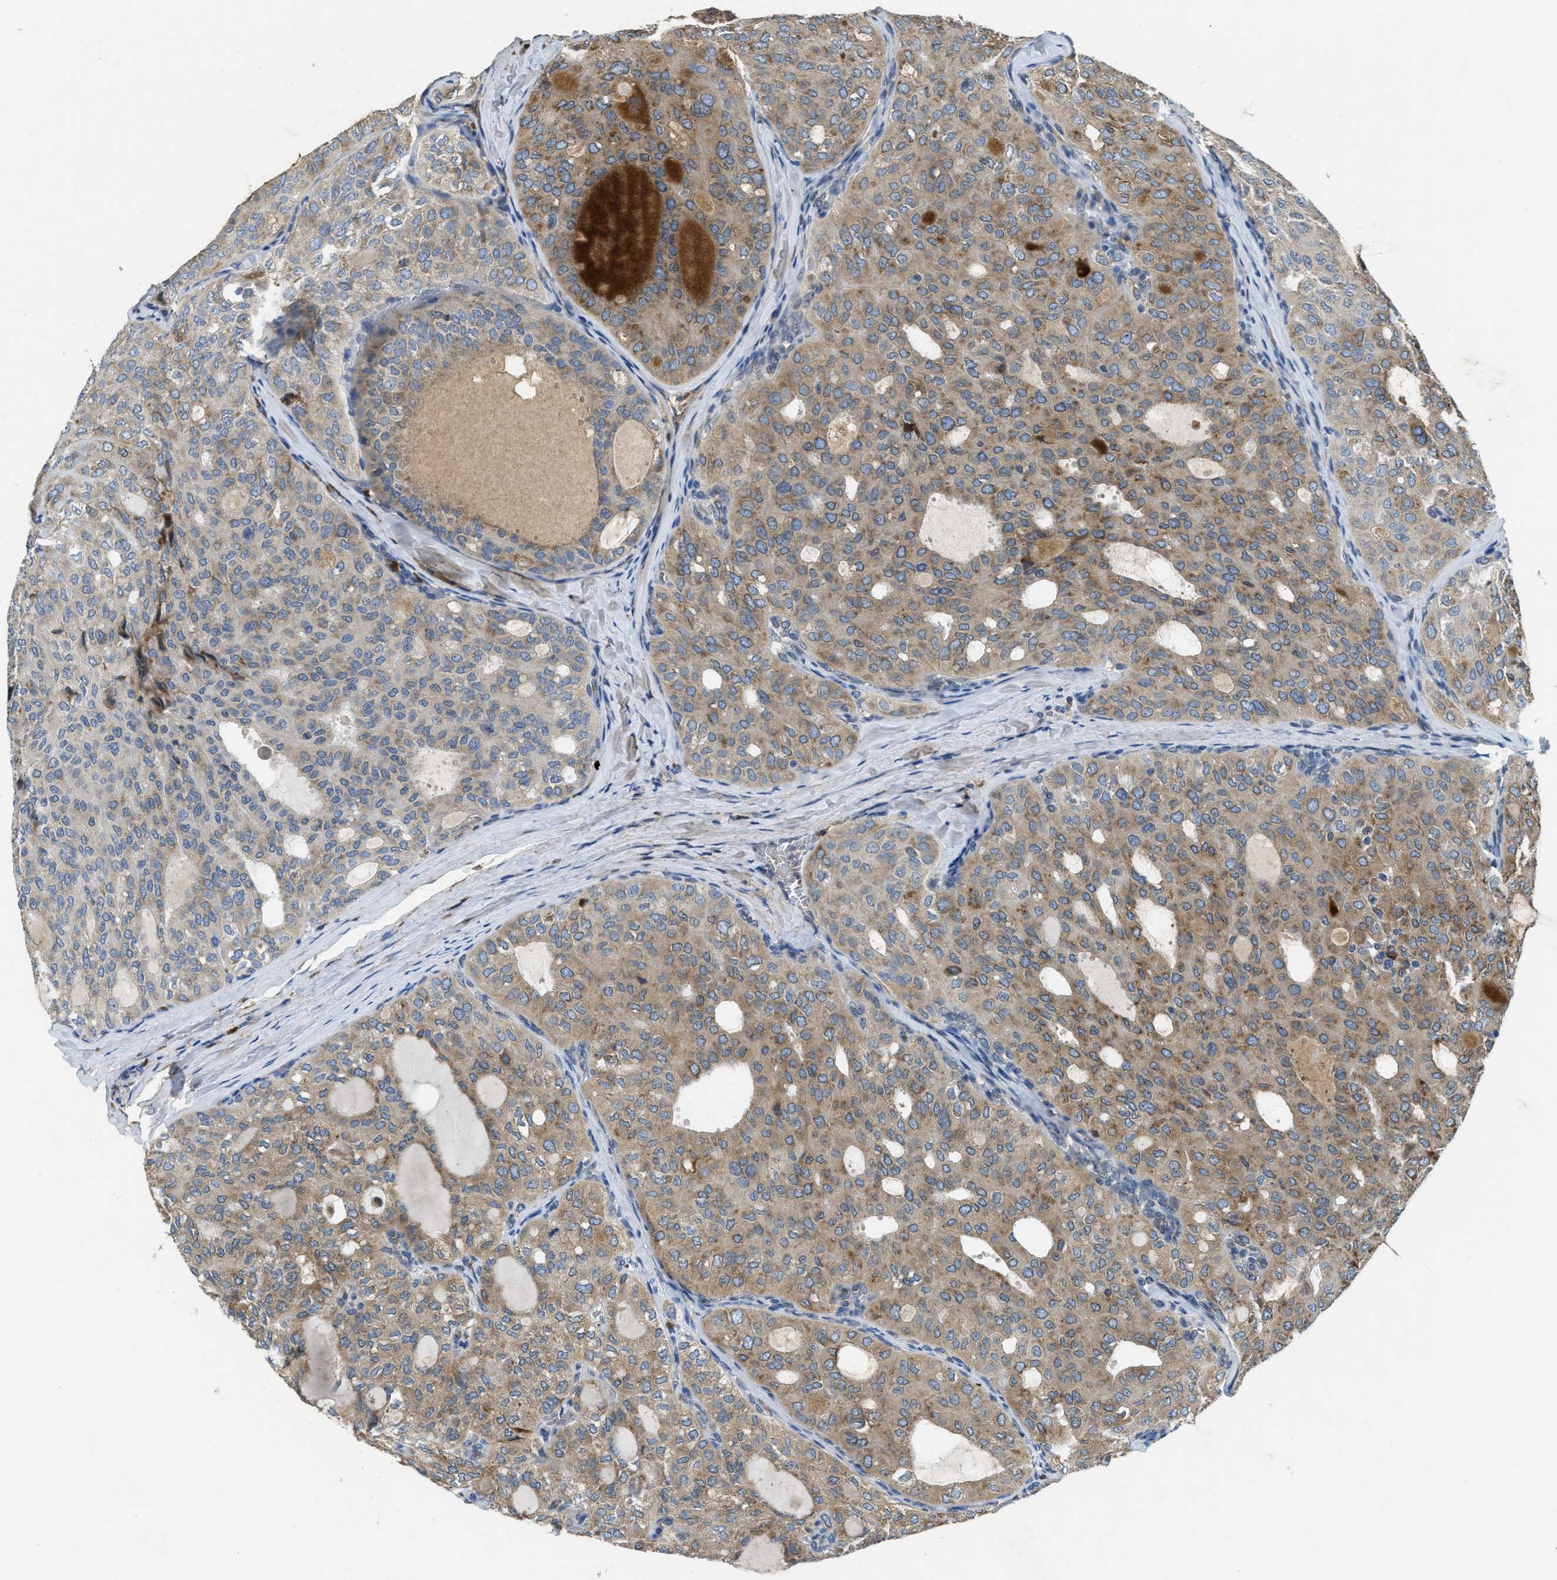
{"staining": {"intensity": "weak", "quantity": ">75%", "location": "cytoplasmic/membranous"}, "tissue": "thyroid cancer", "cell_type": "Tumor cells", "image_type": "cancer", "snomed": [{"axis": "morphology", "description": "Follicular adenoma carcinoma, NOS"}, {"axis": "topography", "description": "Thyroid gland"}], "caption": "About >75% of tumor cells in human follicular adenoma carcinoma (thyroid) reveal weak cytoplasmic/membranous protein staining as visualized by brown immunohistochemical staining.", "gene": "MPDU1", "patient": {"sex": "male", "age": 75}}